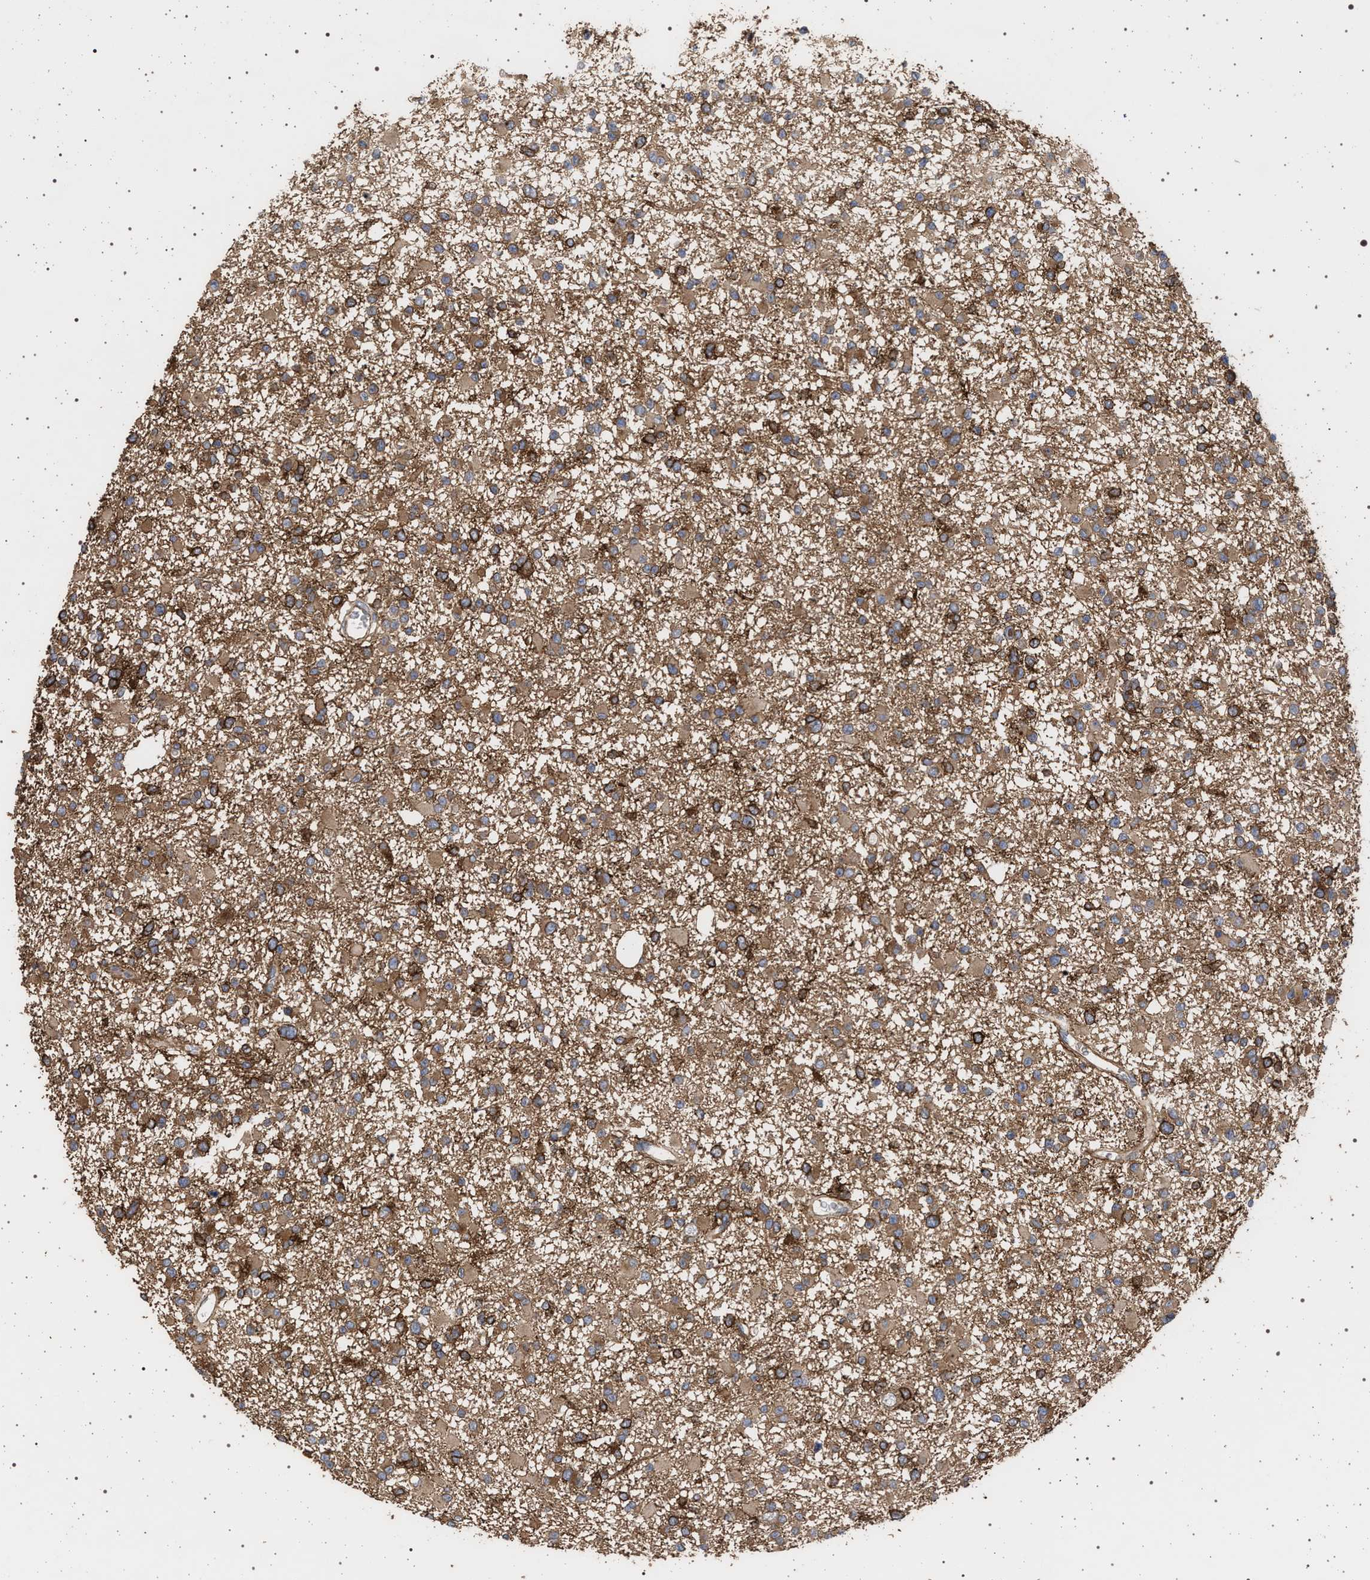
{"staining": {"intensity": "moderate", "quantity": ">75%", "location": "cytoplasmic/membranous"}, "tissue": "glioma", "cell_type": "Tumor cells", "image_type": "cancer", "snomed": [{"axis": "morphology", "description": "Glioma, malignant, Low grade"}, {"axis": "topography", "description": "Brain"}], "caption": "Protein expression analysis of human glioma reveals moderate cytoplasmic/membranous staining in about >75% of tumor cells. Immunohistochemistry stains the protein of interest in brown and the nuclei are stained blue.", "gene": "IFT20", "patient": {"sex": "female", "age": 22}}